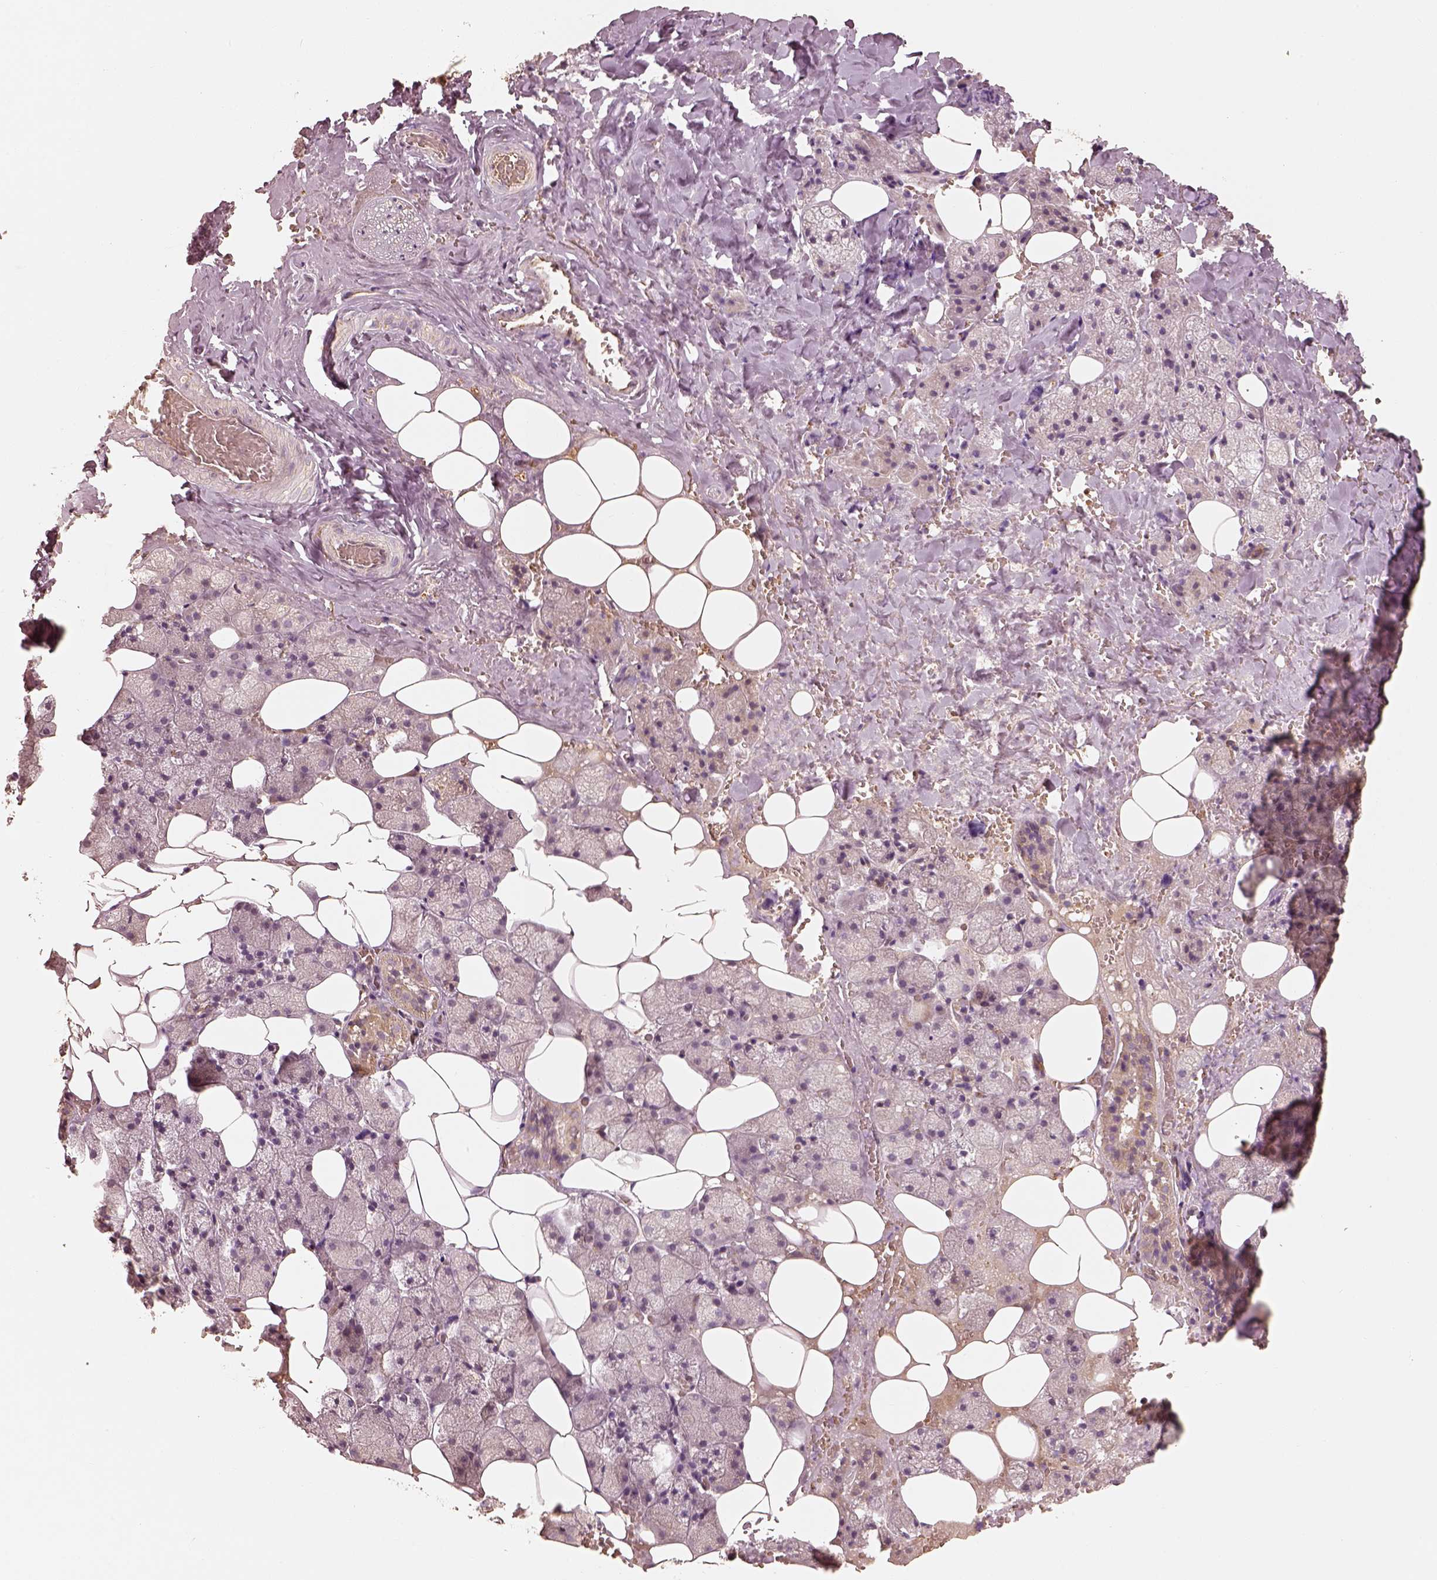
{"staining": {"intensity": "moderate", "quantity": "25%-75%", "location": "cytoplasmic/membranous"}, "tissue": "salivary gland", "cell_type": "Glandular cells", "image_type": "normal", "snomed": [{"axis": "morphology", "description": "Normal tissue, NOS"}, {"axis": "topography", "description": "Salivary gland"}], "caption": "IHC (DAB) staining of unremarkable salivary gland reveals moderate cytoplasmic/membranous protein expression in about 25%-75% of glandular cells.", "gene": "FSCN1", "patient": {"sex": "male", "age": 38}}